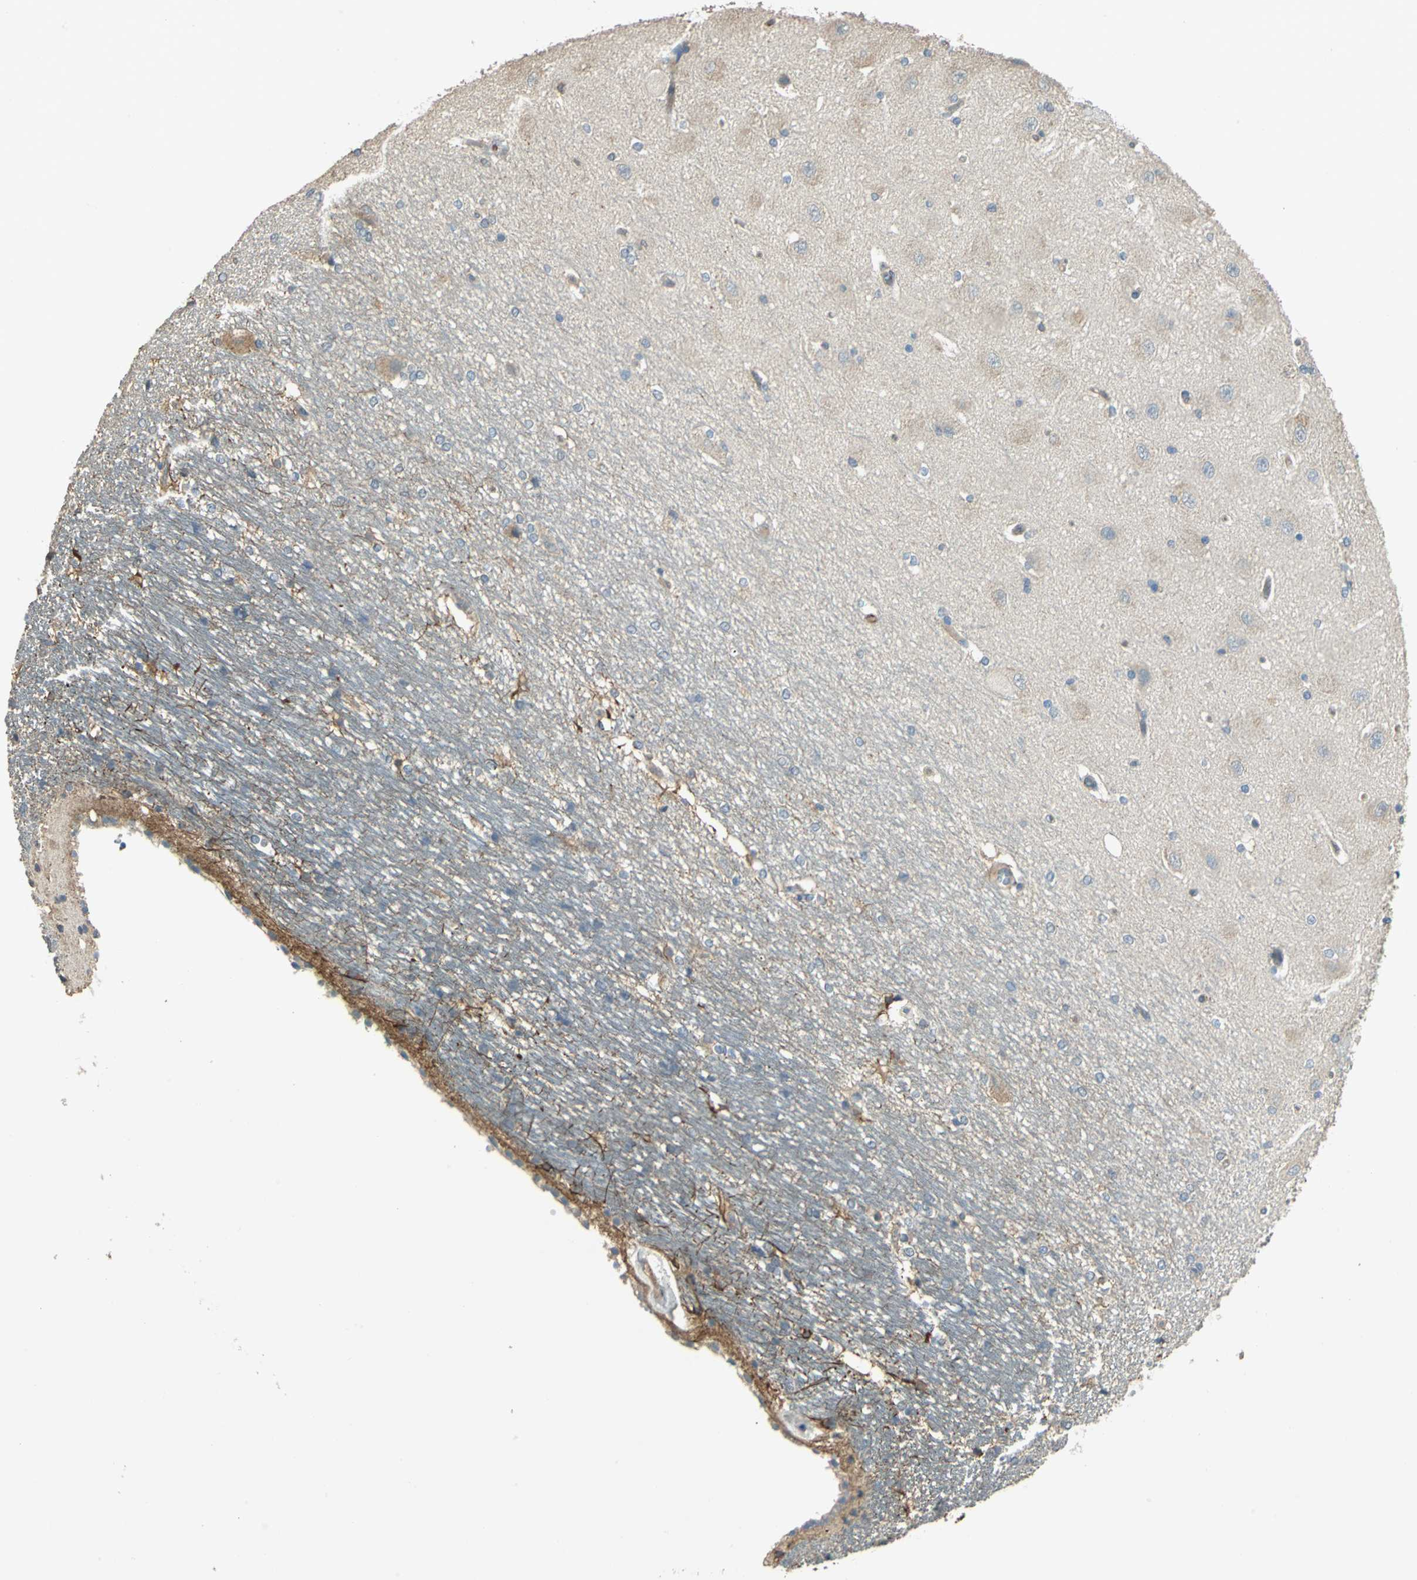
{"staining": {"intensity": "negative", "quantity": "none", "location": "none"}, "tissue": "hippocampus", "cell_type": "Glial cells", "image_type": "normal", "snomed": [{"axis": "morphology", "description": "Normal tissue, NOS"}, {"axis": "topography", "description": "Hippocampus"}], "caption": "The histopathology image shows no significant positivity in glial cells of hippocampus. The staining was performed using DAB (3,3'-diaminobenzidine) to visualize the protein expression in brown, while the nuclei were stained in blue with hematoxylin (Magnification: 20x).", "gene": "RAPGEF1", "patient": {"sex": "female", "age": 19}}